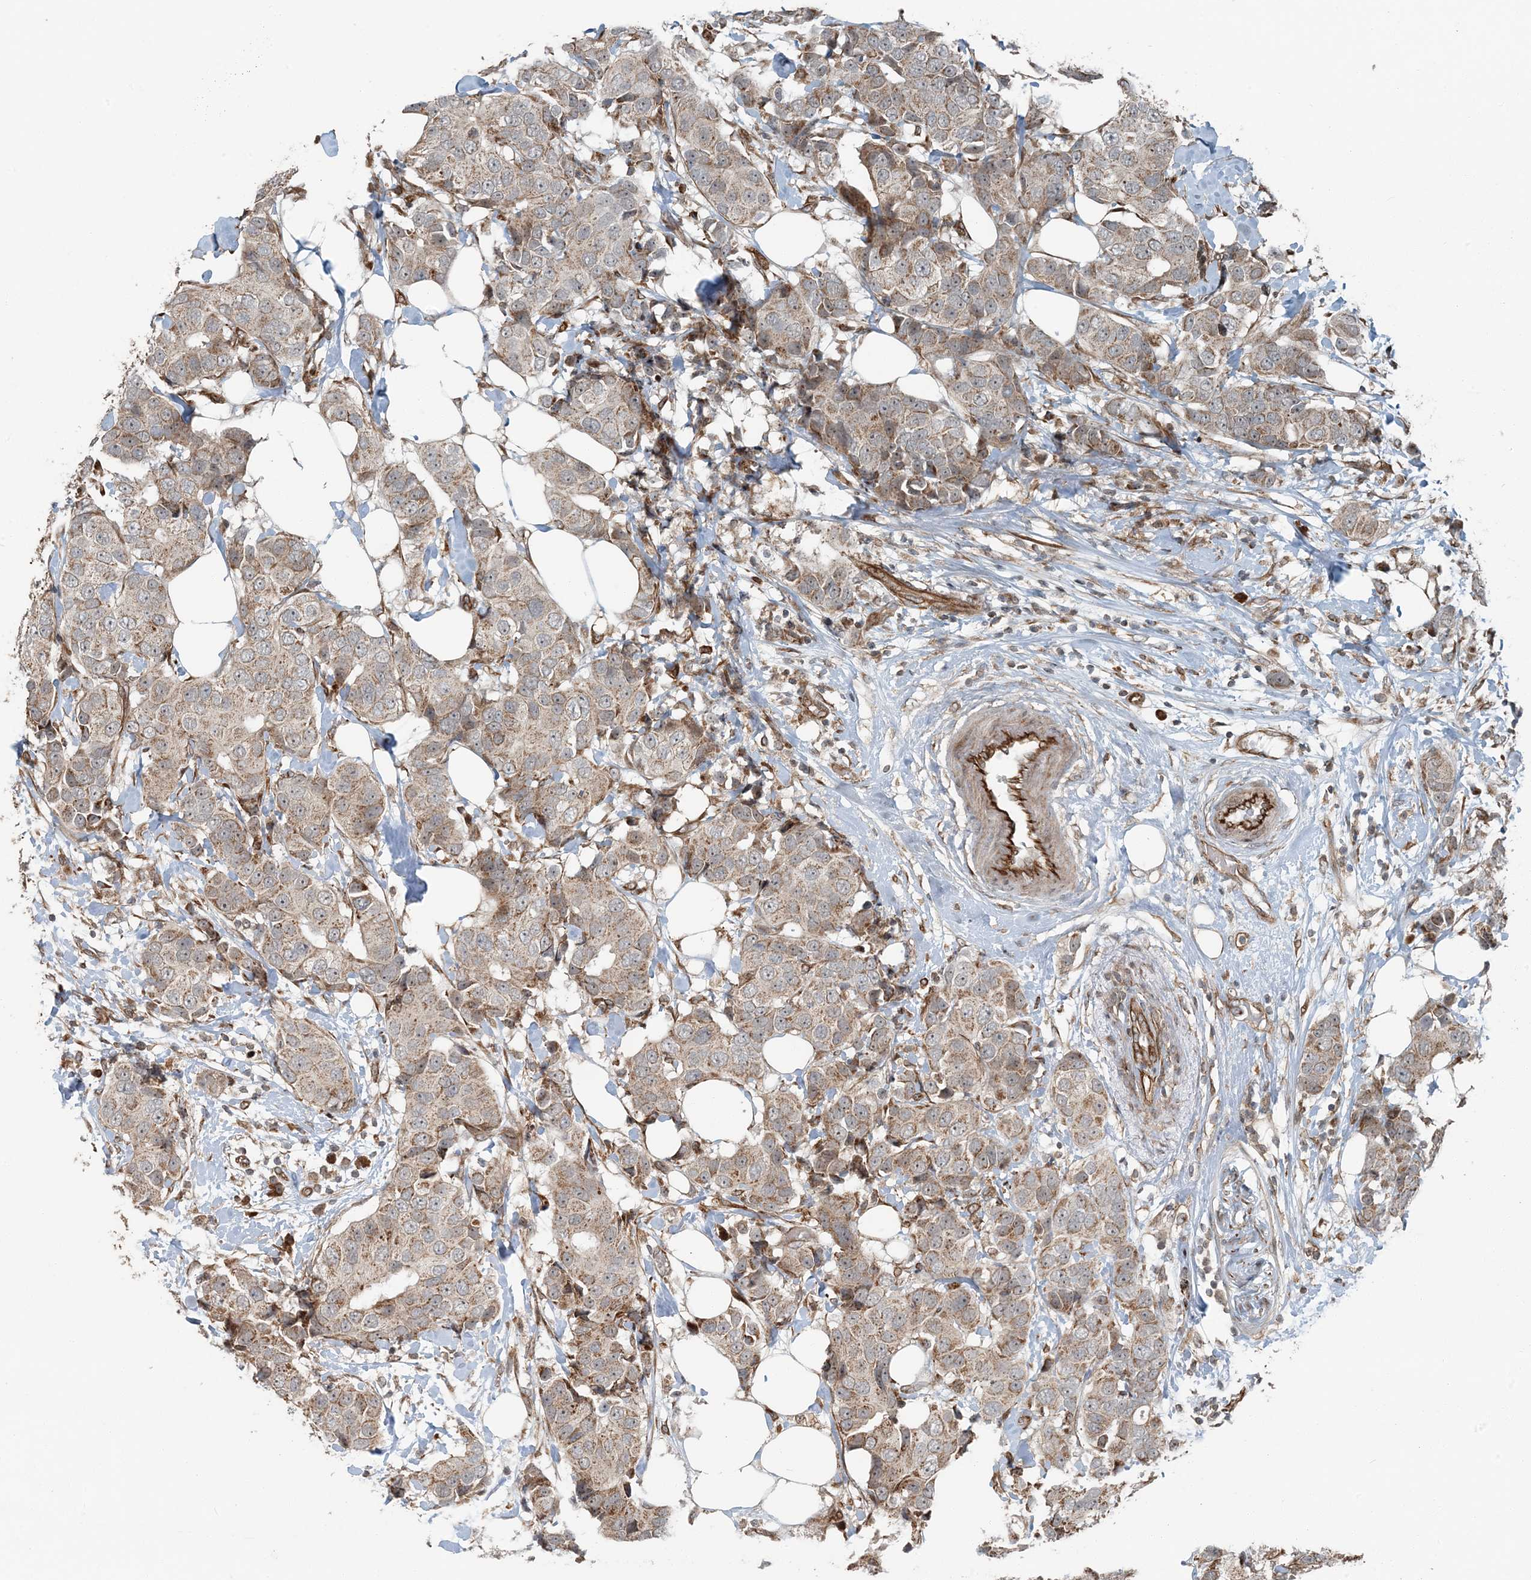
{"staining": {"intensity": "weak", "quantity": ">75%", "location": "cytoplasmic/membranous"}, "tissue": "breast cancer", "cell_type": "Tumor cells", "image_type": "cancer", "snomed": [{"axis": "morphology", "description": "Normal tissue, NOS"}, {"axis": "morphology", "description": "Duct carcinoma"}, {"axis": "topography", "description": "Breast"}], "caption": "Infiltrating ductal carcinoma (breast) stained for a protein reveals weak cytoplasmic/membranous positivity in tumor cells.", "gene": "EDEM2", "patient": {"sex": "female", "age": 39}}